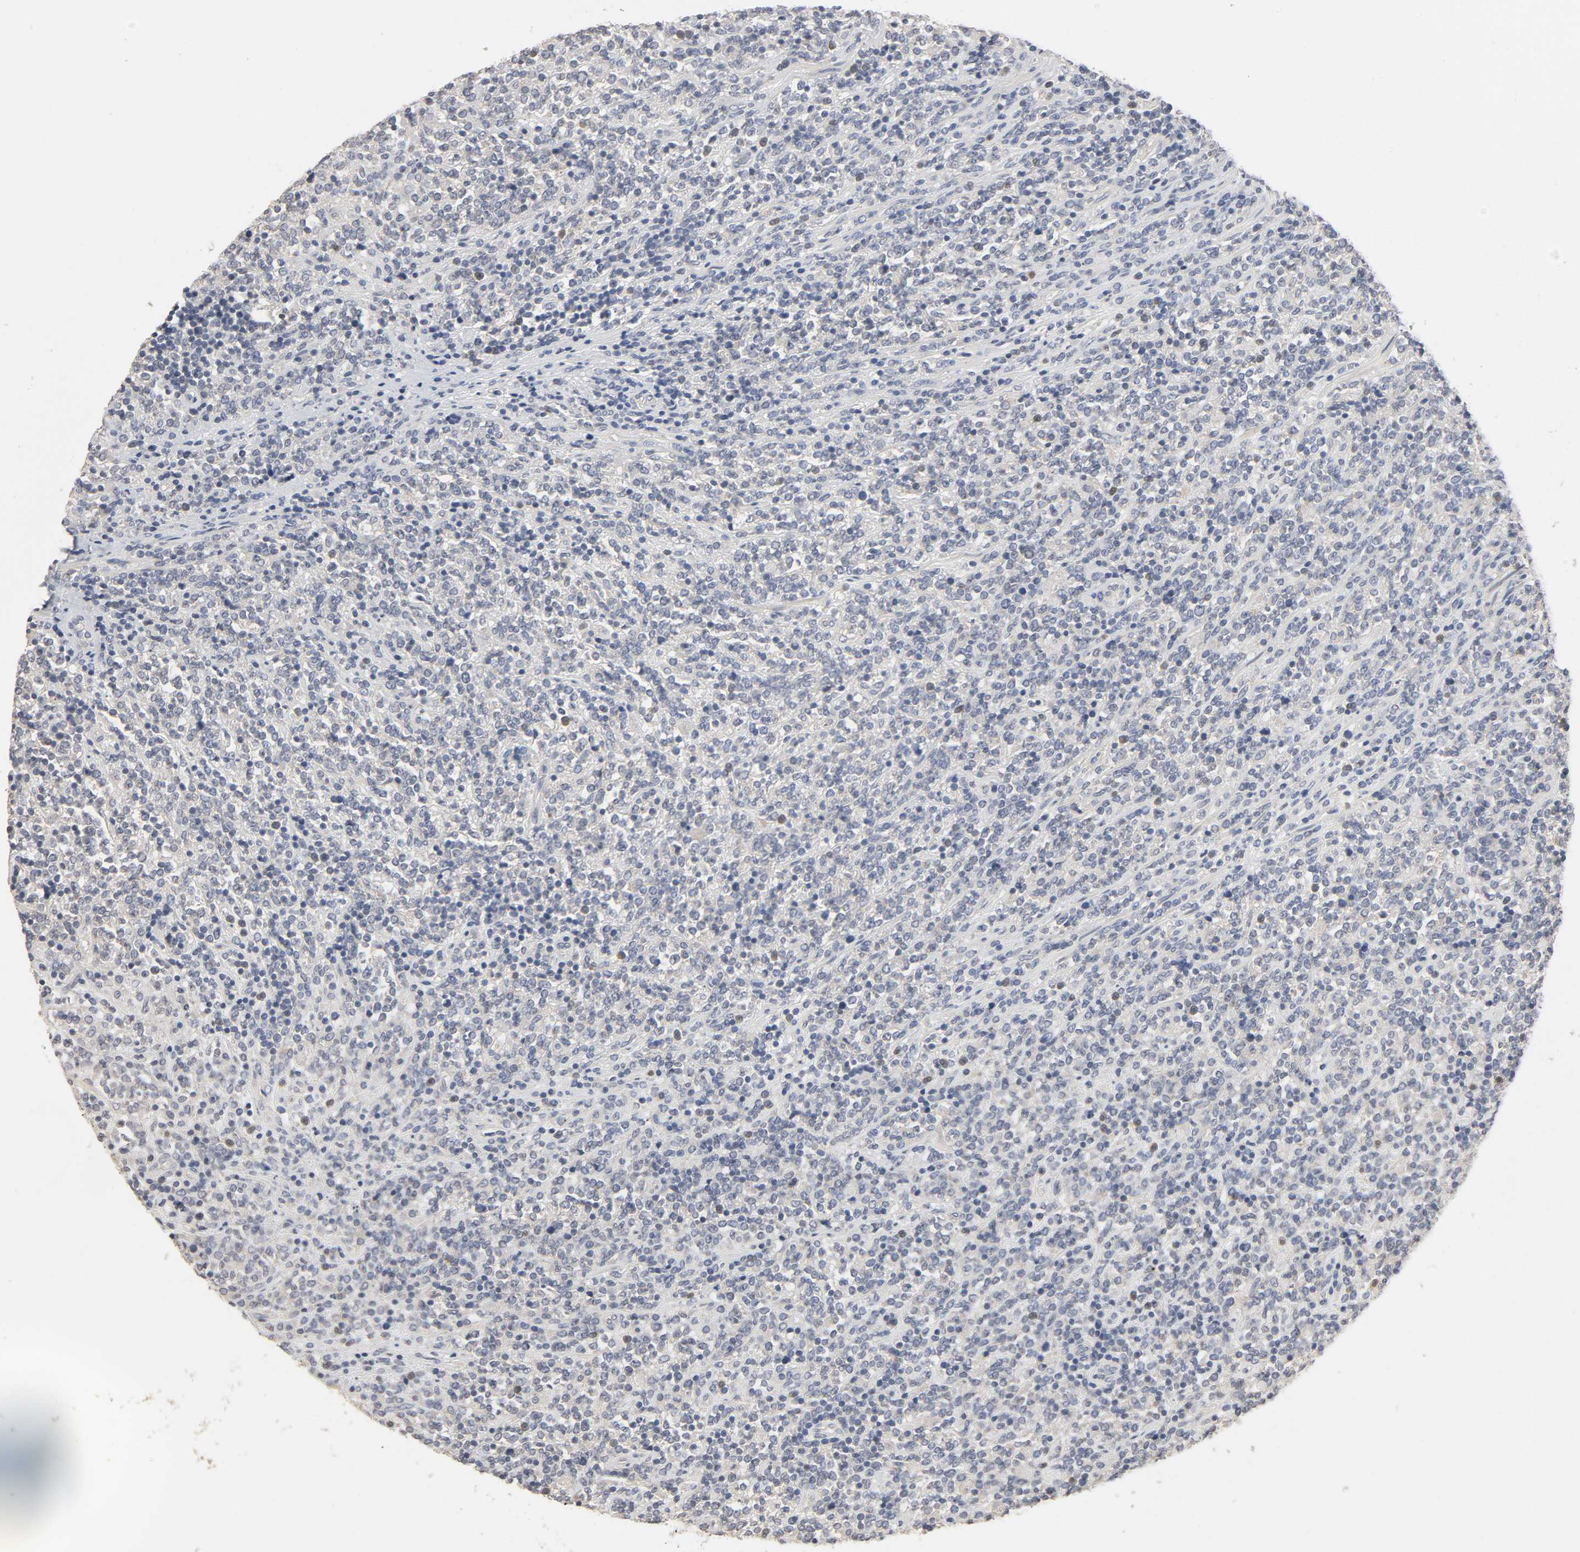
{"staining": {"intensity": "negative", "quantity": "none", "location": "none"}, "tissue": "lymphoma", "cell_type": "Tumor cells", "image_type": "cancer", "snomed": [{"axis": "morphology", "description": "Malignant lymphoma, non-Hodgkin's type, High grade"}, {"axis": "topography", "description": "Soft tissue"}], "caption": "Immunohistochemical staining of high-grade malignant lymphoma, non-Hodgkin's type reveals no significant expression in tumor cells. (Stains: DAB (3,3'-diaminobenzidine) IHC with hematoxylin counter stain, Microscopy: brightfield microscopy at high magnification).", "gene": "SLC10A2", "patient": {"sex": "male", "age": 18}}